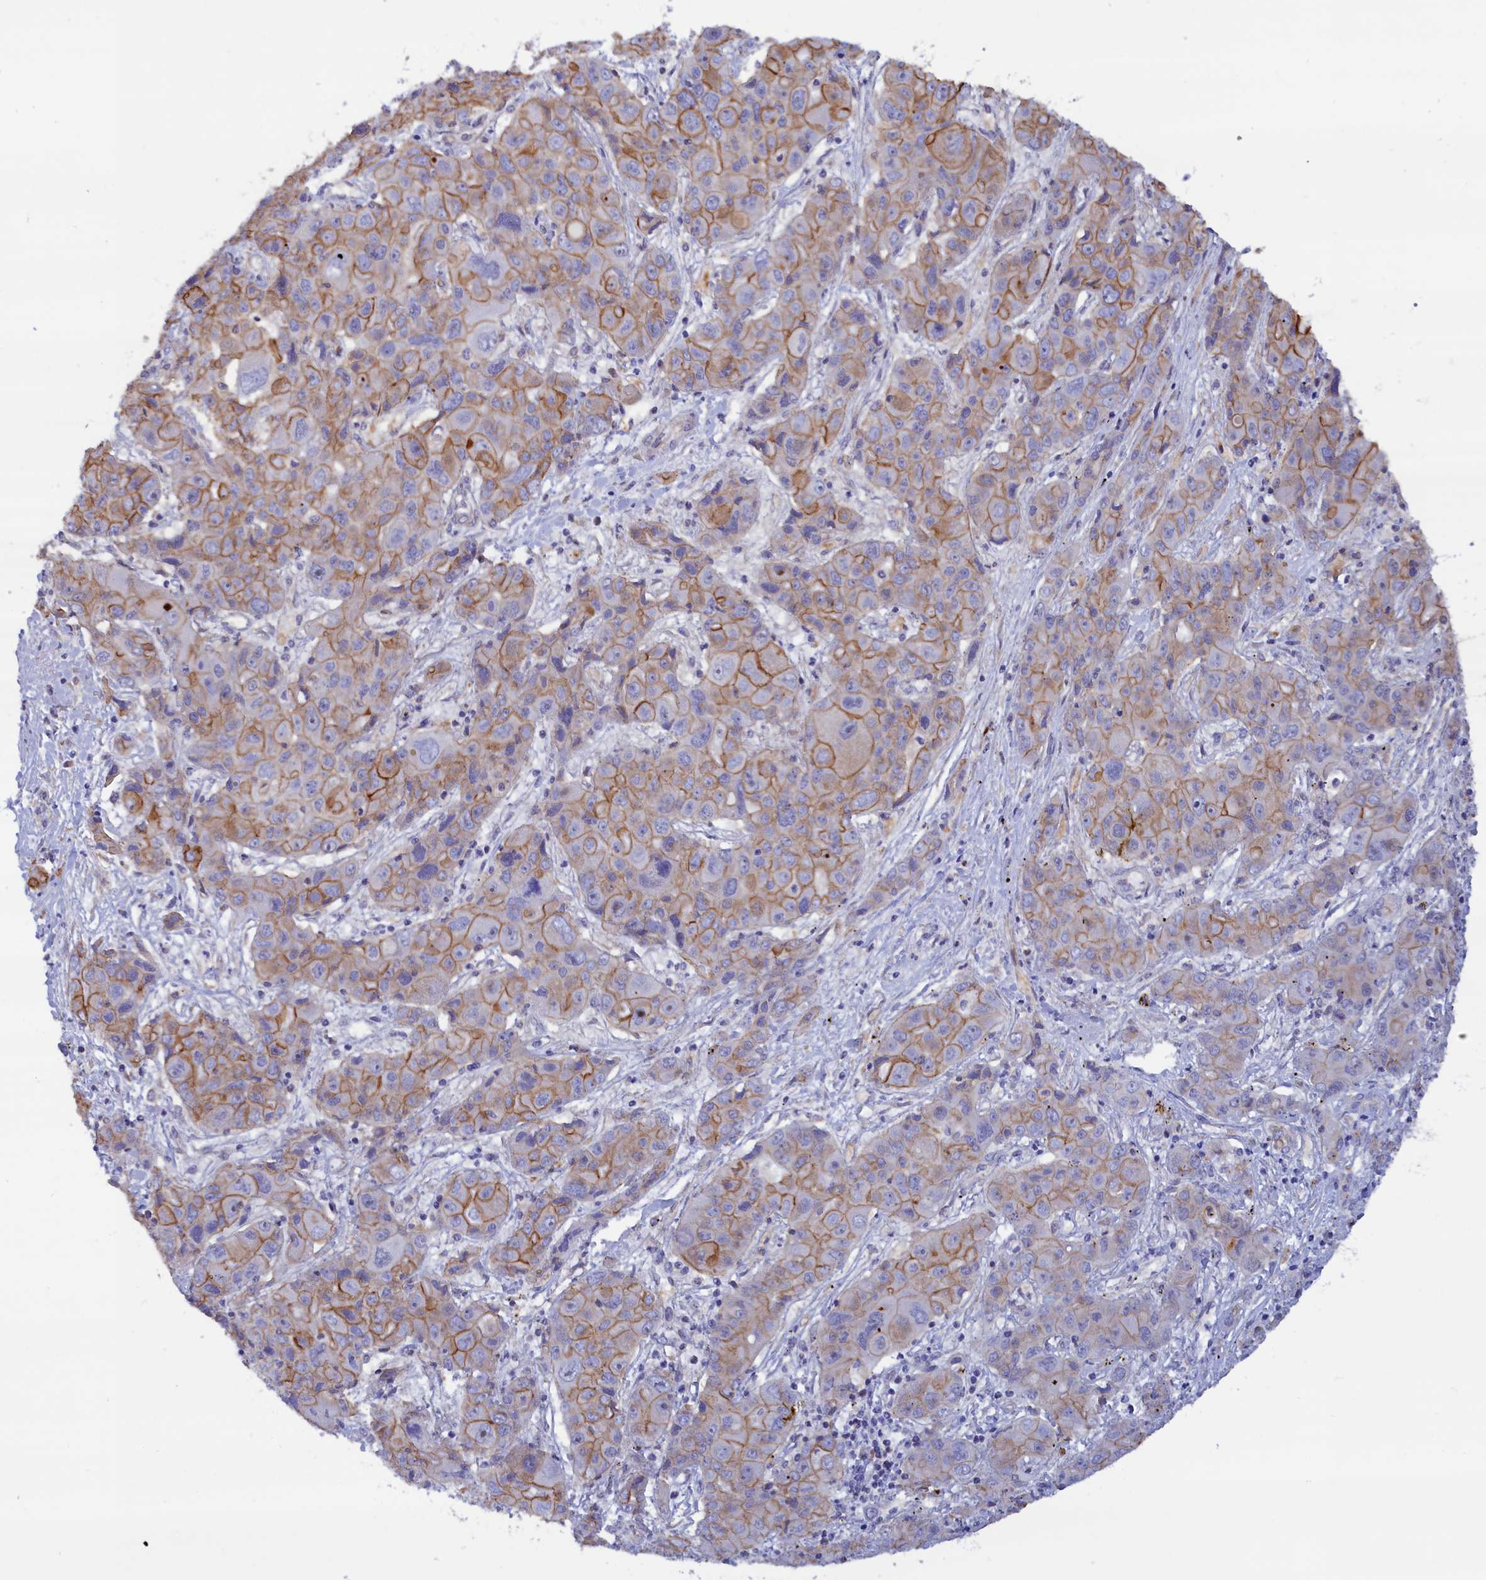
{"staining": {"intensity": "moderate", "quantity": ">75%", "location": "cytoplasmic/membranous"}, "tissue": "liver cancer", "cell_type": "Tumor cells", "image_type": "cancer", "snomed": [{"axis": "morphology", "description": "Cholangiocarcinoma"}, {"axis": "topography", "description": "Liver"}], "caption": "The histopathology image demonstrates a brown stain indicating the presence of a protein in the cytoplasmic/membranous of tumor cells in liver cancer.", "gene": "ABCC12", "patient": {"sex": "male", "age": 67}}